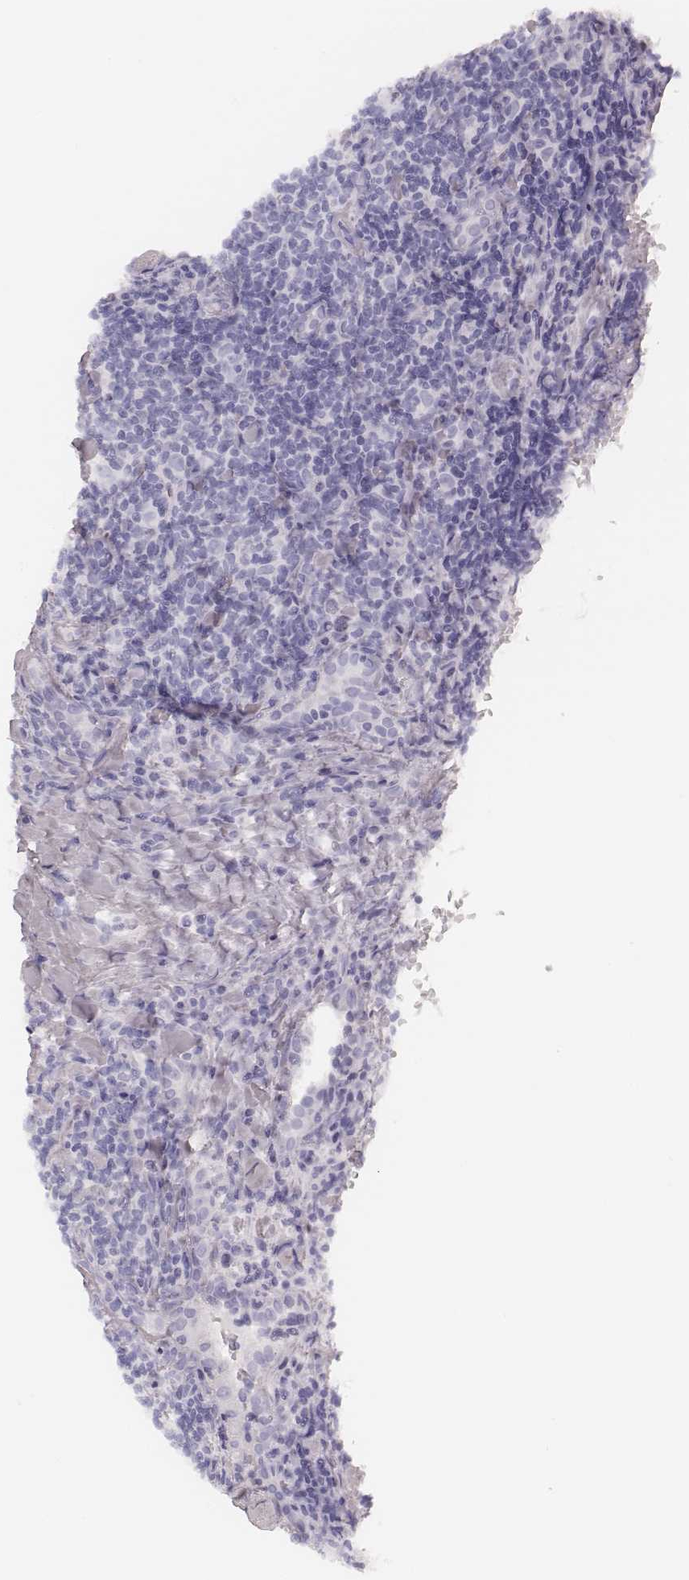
{"staining": {"intensity": "negative", "quantity": "none", "location": "none"}, "tissue": "lymphoma", "cell_type": "Tumor cells", "image_type": "cancer", "snomed": [{"axis": "morphology", "description": "Hodgkin's disease, NOS"}, {"axis": "topography", "description": "Lung"}], "caption": "The IHC image has no significant staining in tumor cells of lymphoma tissue. (DAB (3,3'-diaminobenzidine) IHC with hematoxylin counter stain).", "gene": "MSX1", "patient": {"sex": "male", "age": 17}}